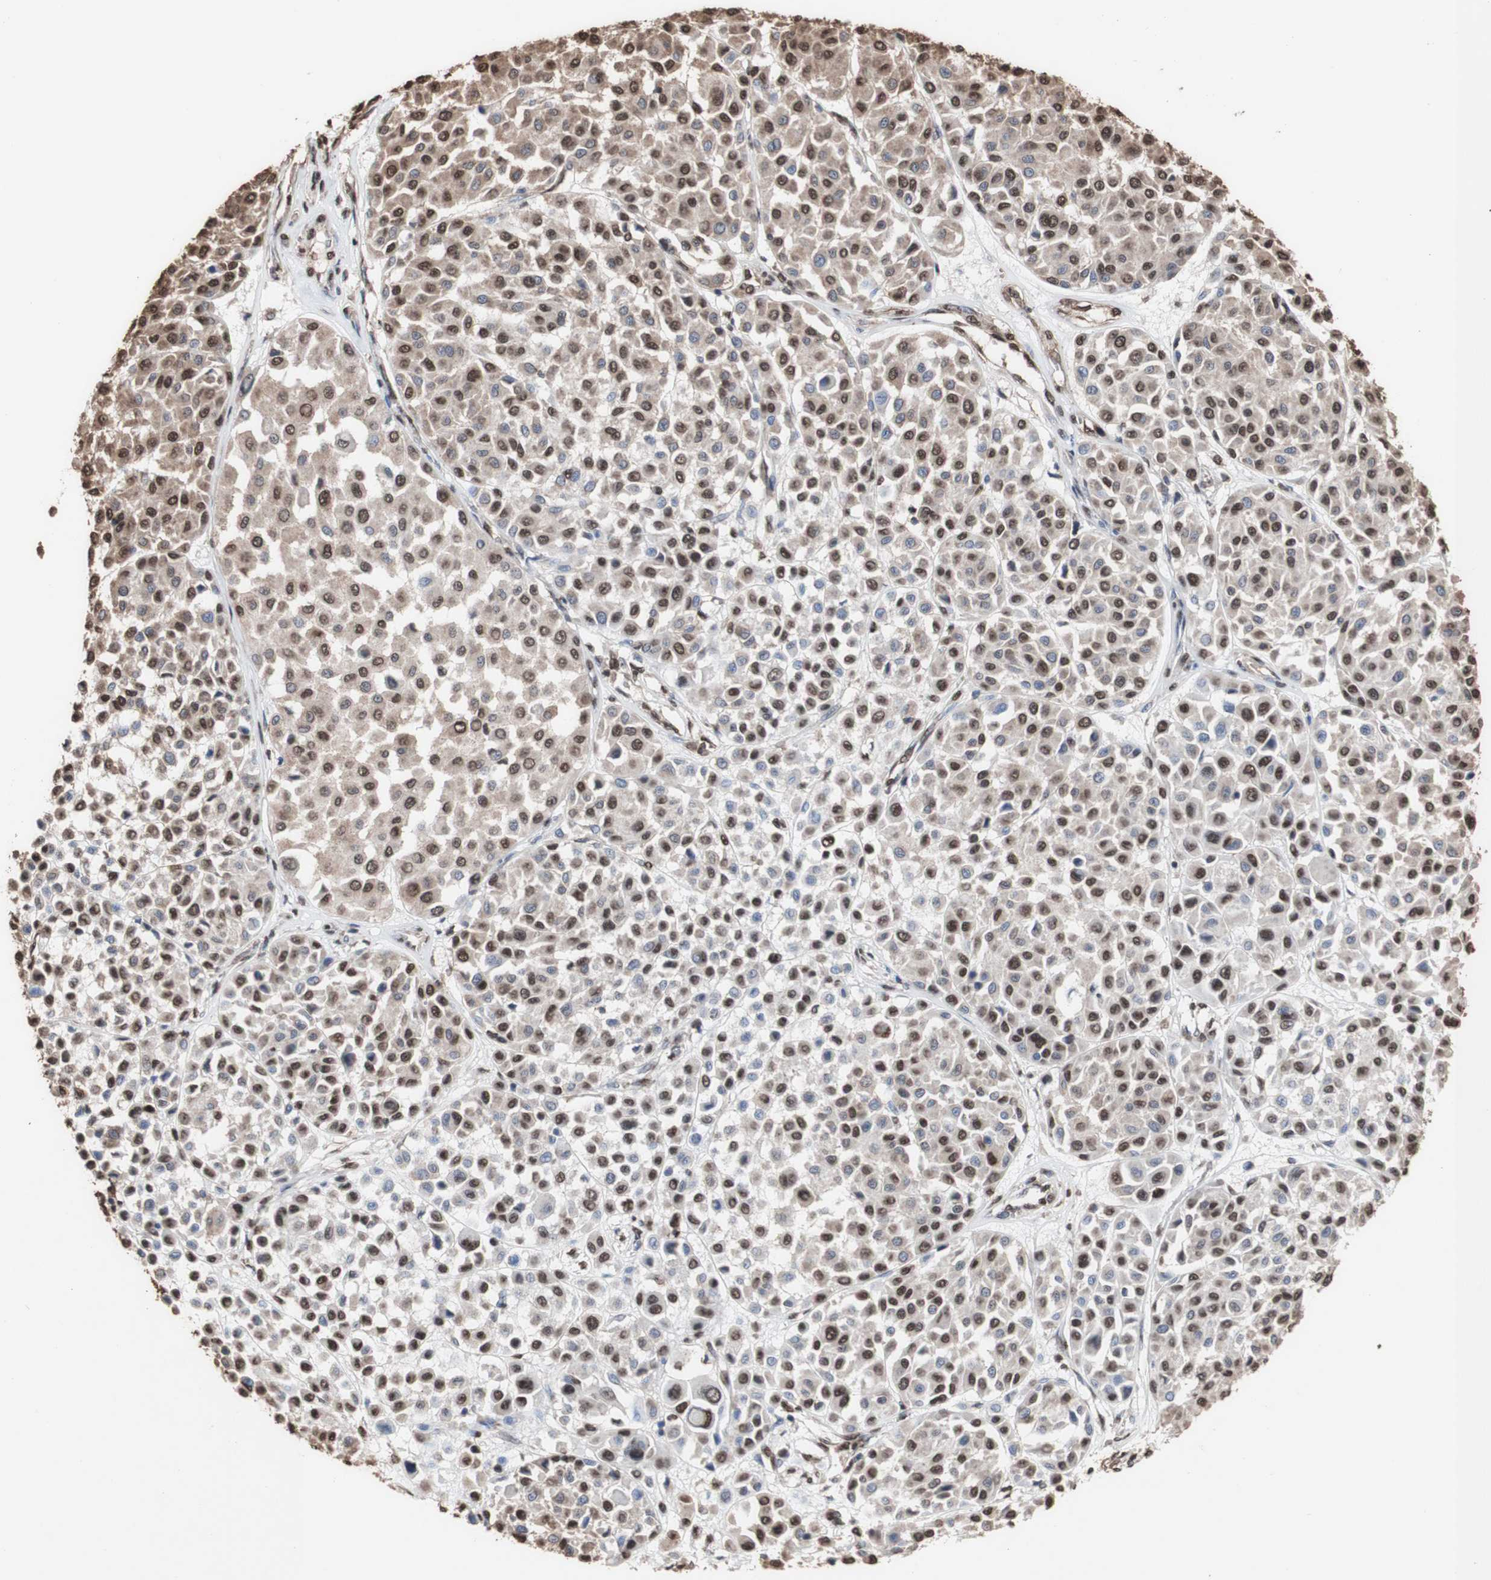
{"staining": {"intensity": "strong", "quantity": ">75%", "location": "cytoplasmic/membranous,nuclear"}, "tissue": "melanoma", "cell_type": "Tumor cells", "image_type": "cancer", "snomed": [{"axis": "morphology", "description": "Malignant melanoma, Metastatic site"}, {"axis": "topography", "description": "Soft tissue"}], "caption": "Tumor cells display strong cytoplasmic/membranous and nuclear expression in approximately >75% of cells in melanoma. (DAB (3,3'-diaminobenzidine) = brown stain, brightfield microscopy at high magnification).", "gene": "PIDD1", "patient": {"sex": "male", "age": 41}}